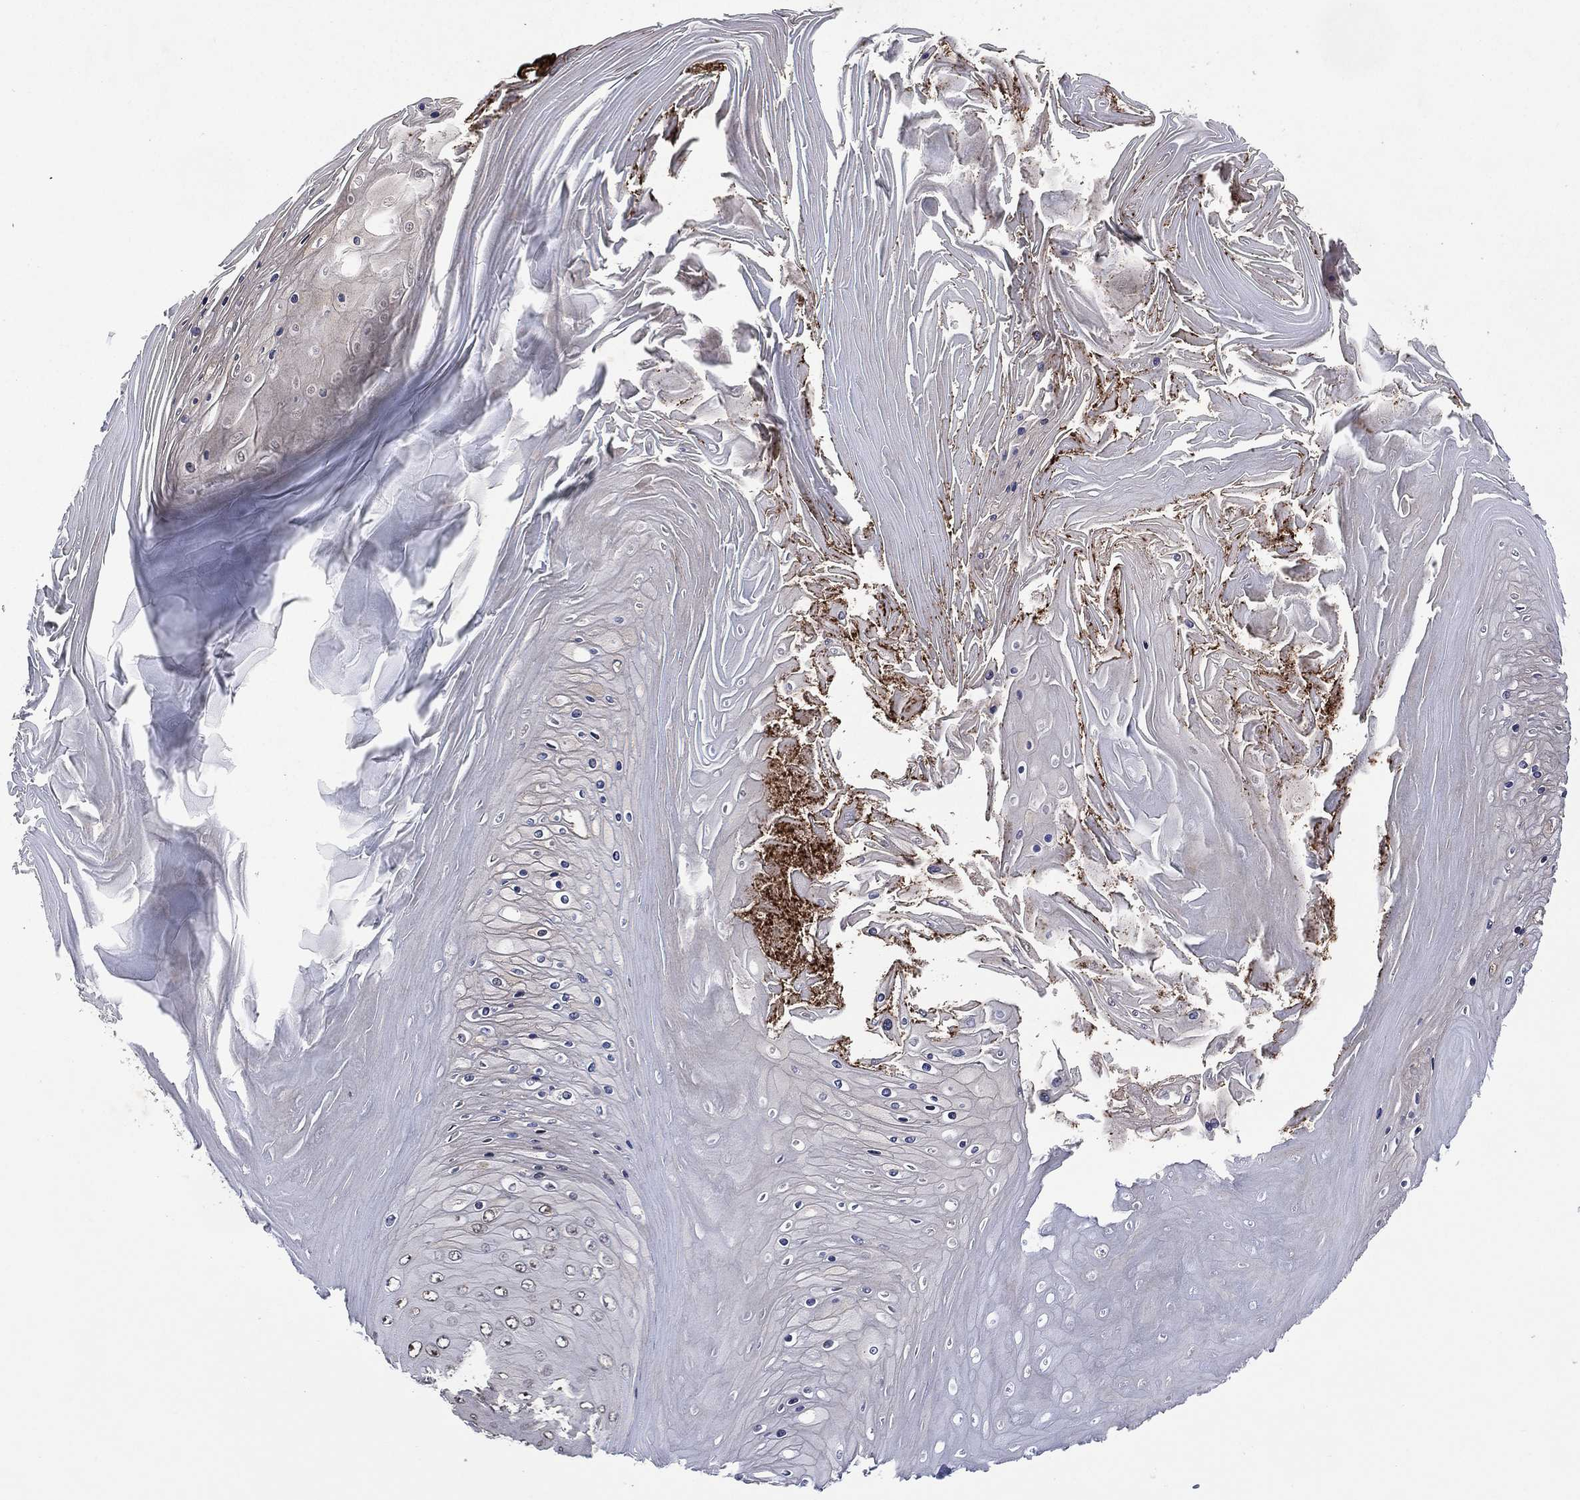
{"staining": {"intensity": "negative", "quantity": "none", "location": "none"}, "tissue": "skin cancer", "cell_type": "Tumor cells", "image_type": "cancer", "snomed": [{"axis": "morphology", "description": "Squamous cell carcinoma, NOS"}, {"axis": "topography", "description": "Skin"}], "caption": "High magnification brightfield microscopy of skin cancer stained with DAB (brown) and counterstained with hematoxylin (blue): tumor cells show no significant expression.", "gene": "NELFCD", "patient": {"sex": "male", "age": 62}}